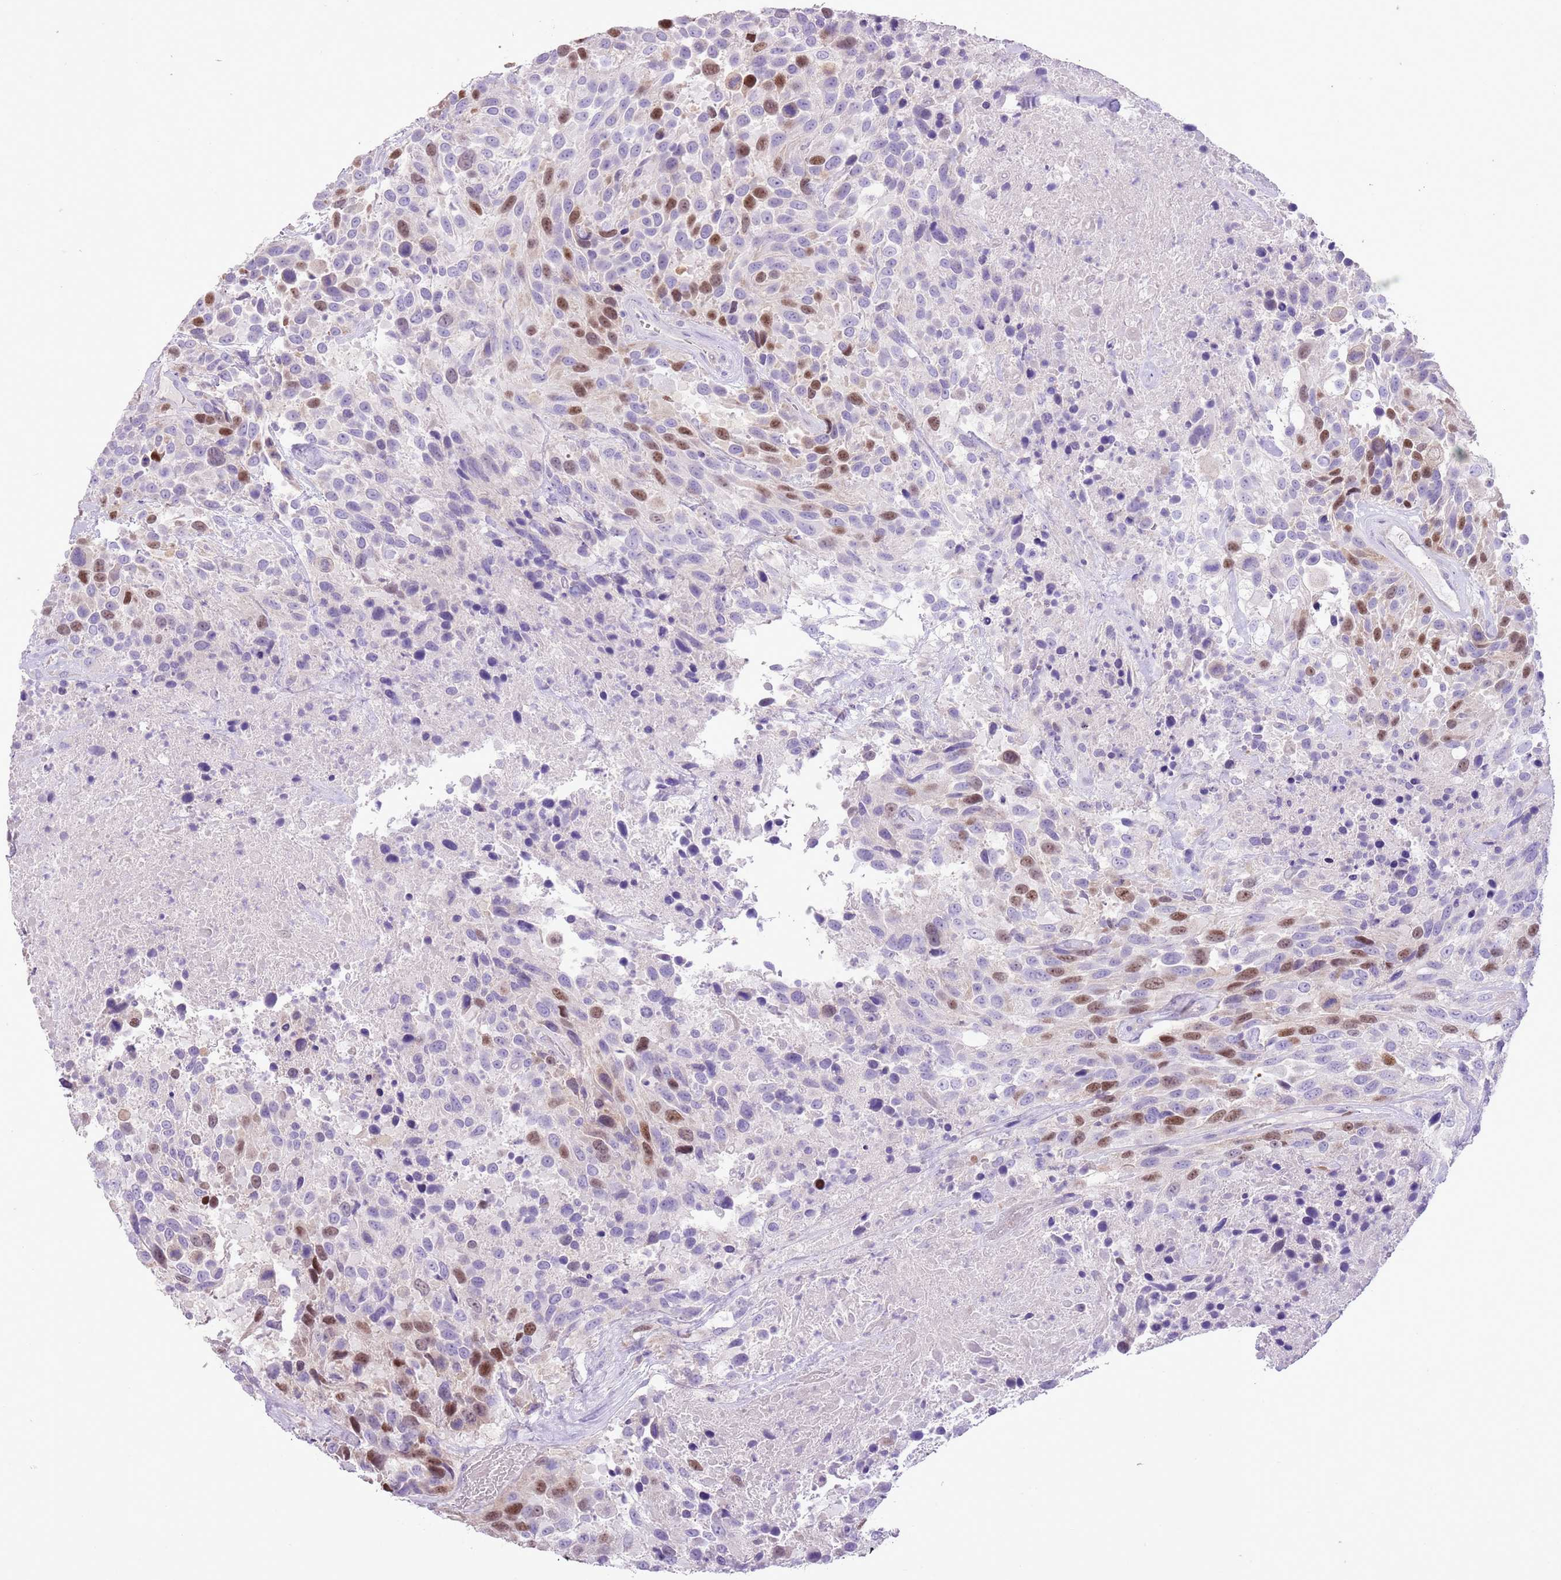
{"staining": {"intensity": "moderate", "quantity": "25%-75%", "location": "nuclear"}, "tissue": "urothelial cancer", "cell_type": "Tumor cells", "image_type": "cancer", "snomed": [{"axis": "morphology", "description": "Urothelial carcinoma, High grade"}, {"axis": "topography", "description": "Urinary bladder"}], "caption": "Immunohistochemistry photomicrograph of human urothelial cancer stained for a protein (brown), which demonstrates medium levels of moderate nuclear expression in about 25%-75% of tumor cells.", "gene": "GMNN", "patient": {"sex": "female", "age": 70}}